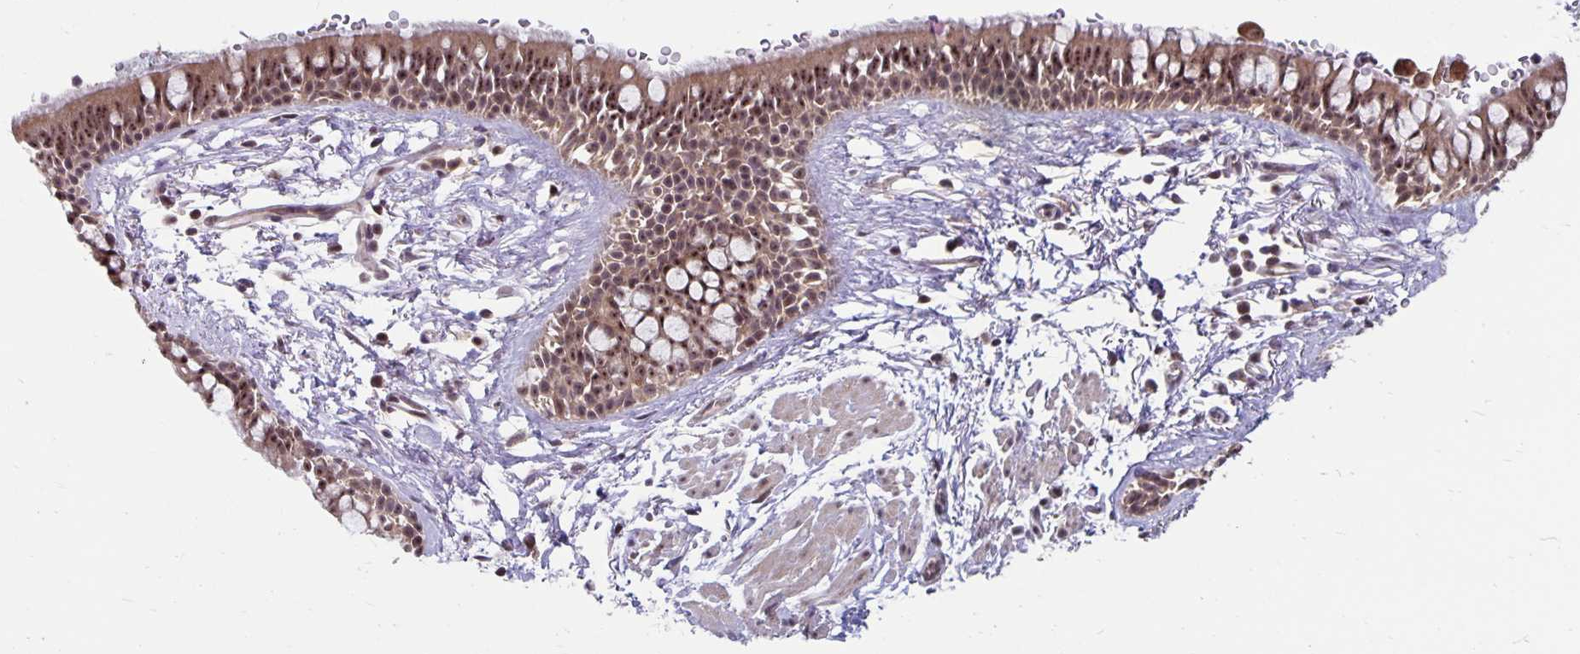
{"staining": {"intensity": "moderate", "quantity": ">75%", "location": "cytoplasmic/membranous,nuclear"}, "tissue": "bronchus", "cell_type": "Respiratory epithelial cells", "image_type": "normal", "snomed": [{"axis": "morphology", "description": "Normal tissue, NOS"}, {"axis": "topography", "description": "Lymph node"}, {"axis": "topography", "description": "Cartilage tissue"}, {"axis": "topography", "description": "Bronchus"}], "caption": "High-magnification brightfield microscopy of normal bronchus stained with DAB (3,3'-diaminobenzidine) (brown) and counterstained with hematoxylin (blue). respiratory epithelial cells exhibit moderate cytoplasmic/membranous,nuclear positivity is seen in approximately>75% of cells. The staining is performed using DAB brown chromogen to label protein expression. The nuclei are counter-stained blue using hematoxylin.", "gene": "EXOC6B", "patient": {"sex": "female", "age": 70}}